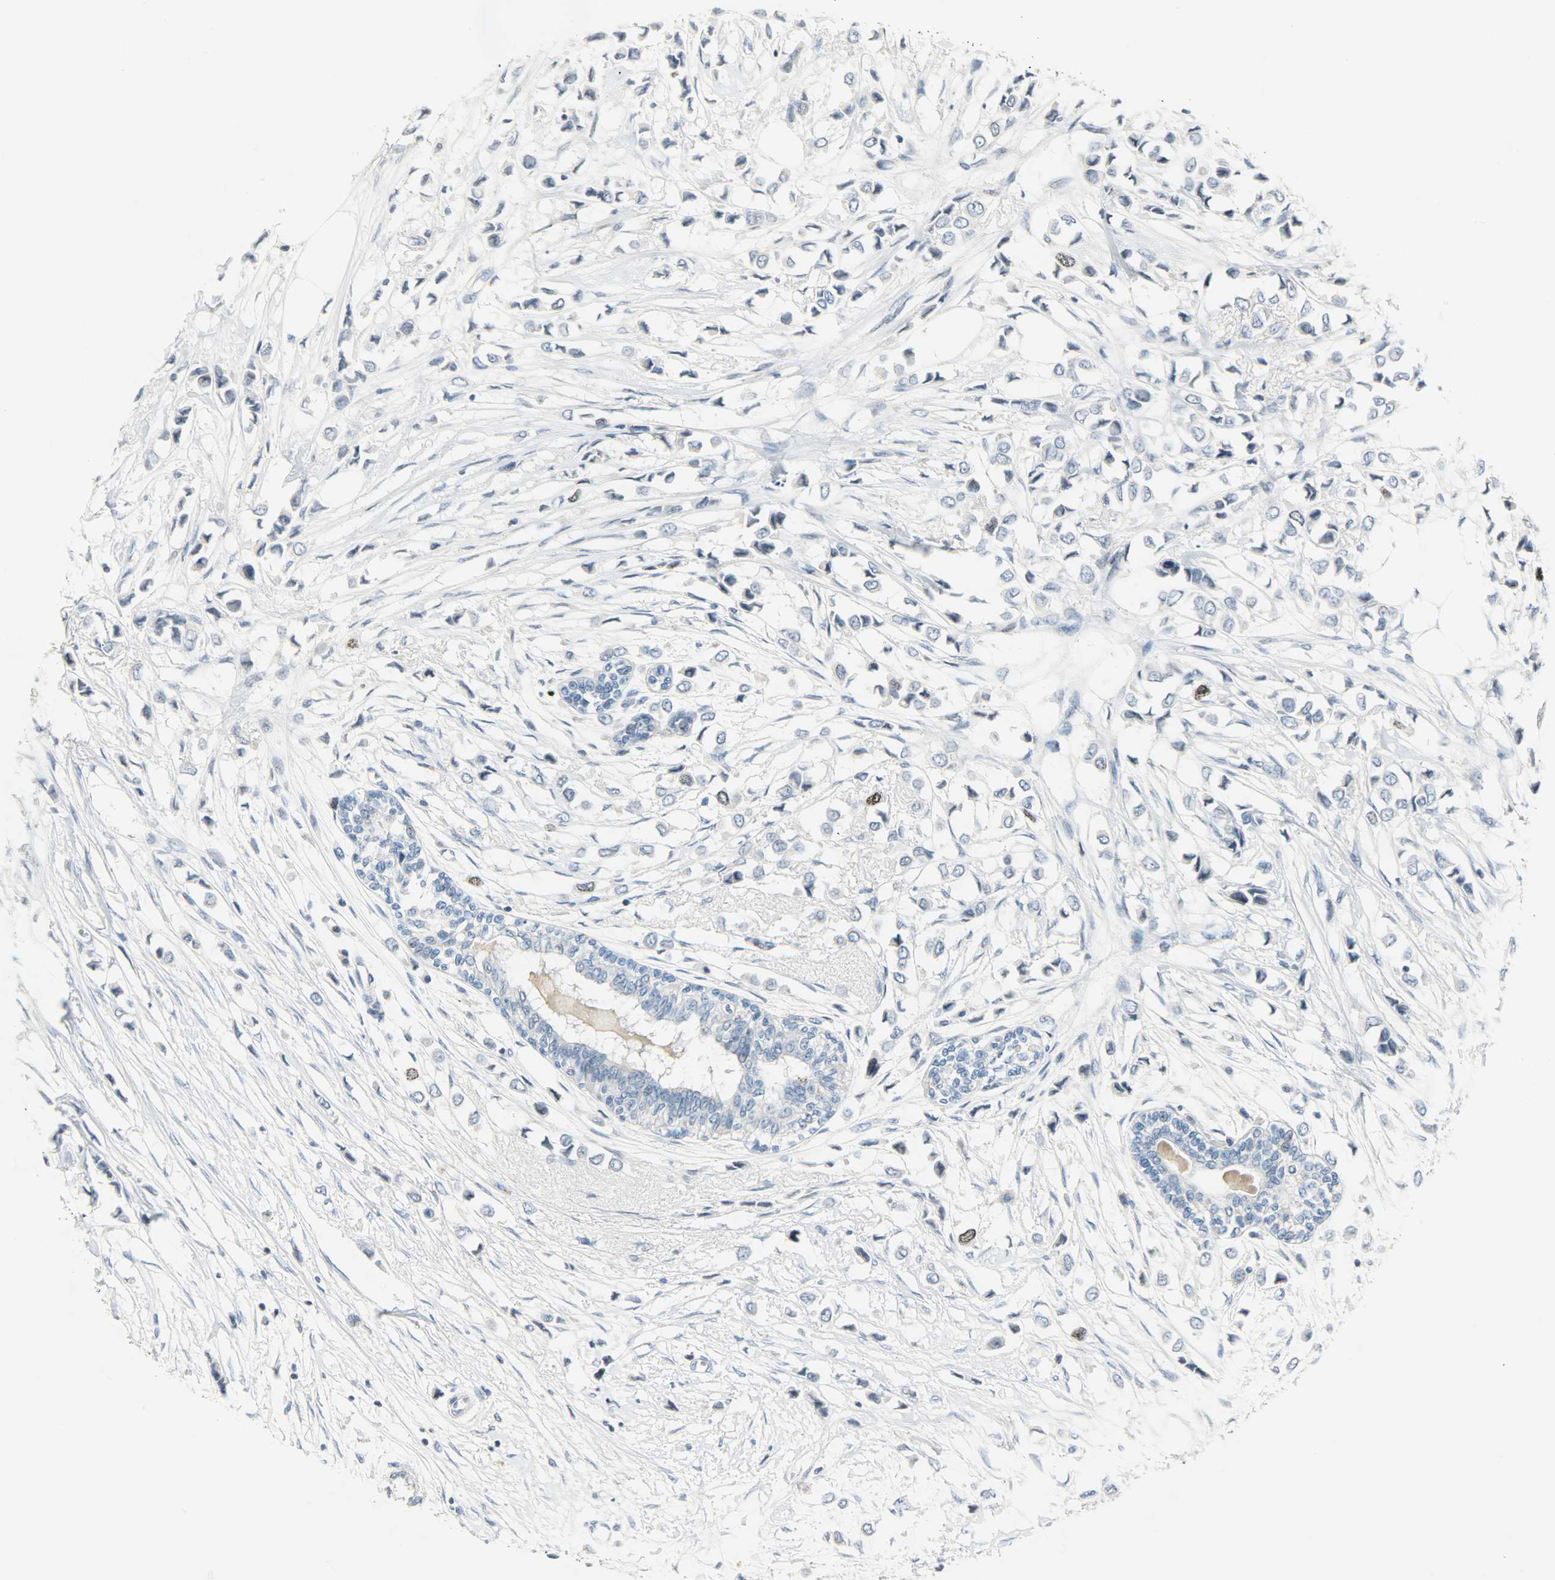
{"staining": {"intensity": "moderate", "quantity": "<25%", "location": "nuclear"}, "tissue": "breast cancer", "cell_type": "Tumor cells", "image_type": "cancer", "snomed": [{"axis": "morphology", "description": "Lobular carcinoma"}, {"axis": "topography", "description": "Breast"}], "caption": "DAB (3,3'-diaminobenzidine) immunohistochemical staining of breast lobular carcinoma exhibits moderate nuclear protein expression in about <25% of tumor cells.", "gene": "AURKB", "patient": {"sex": "female", "age": 51}}